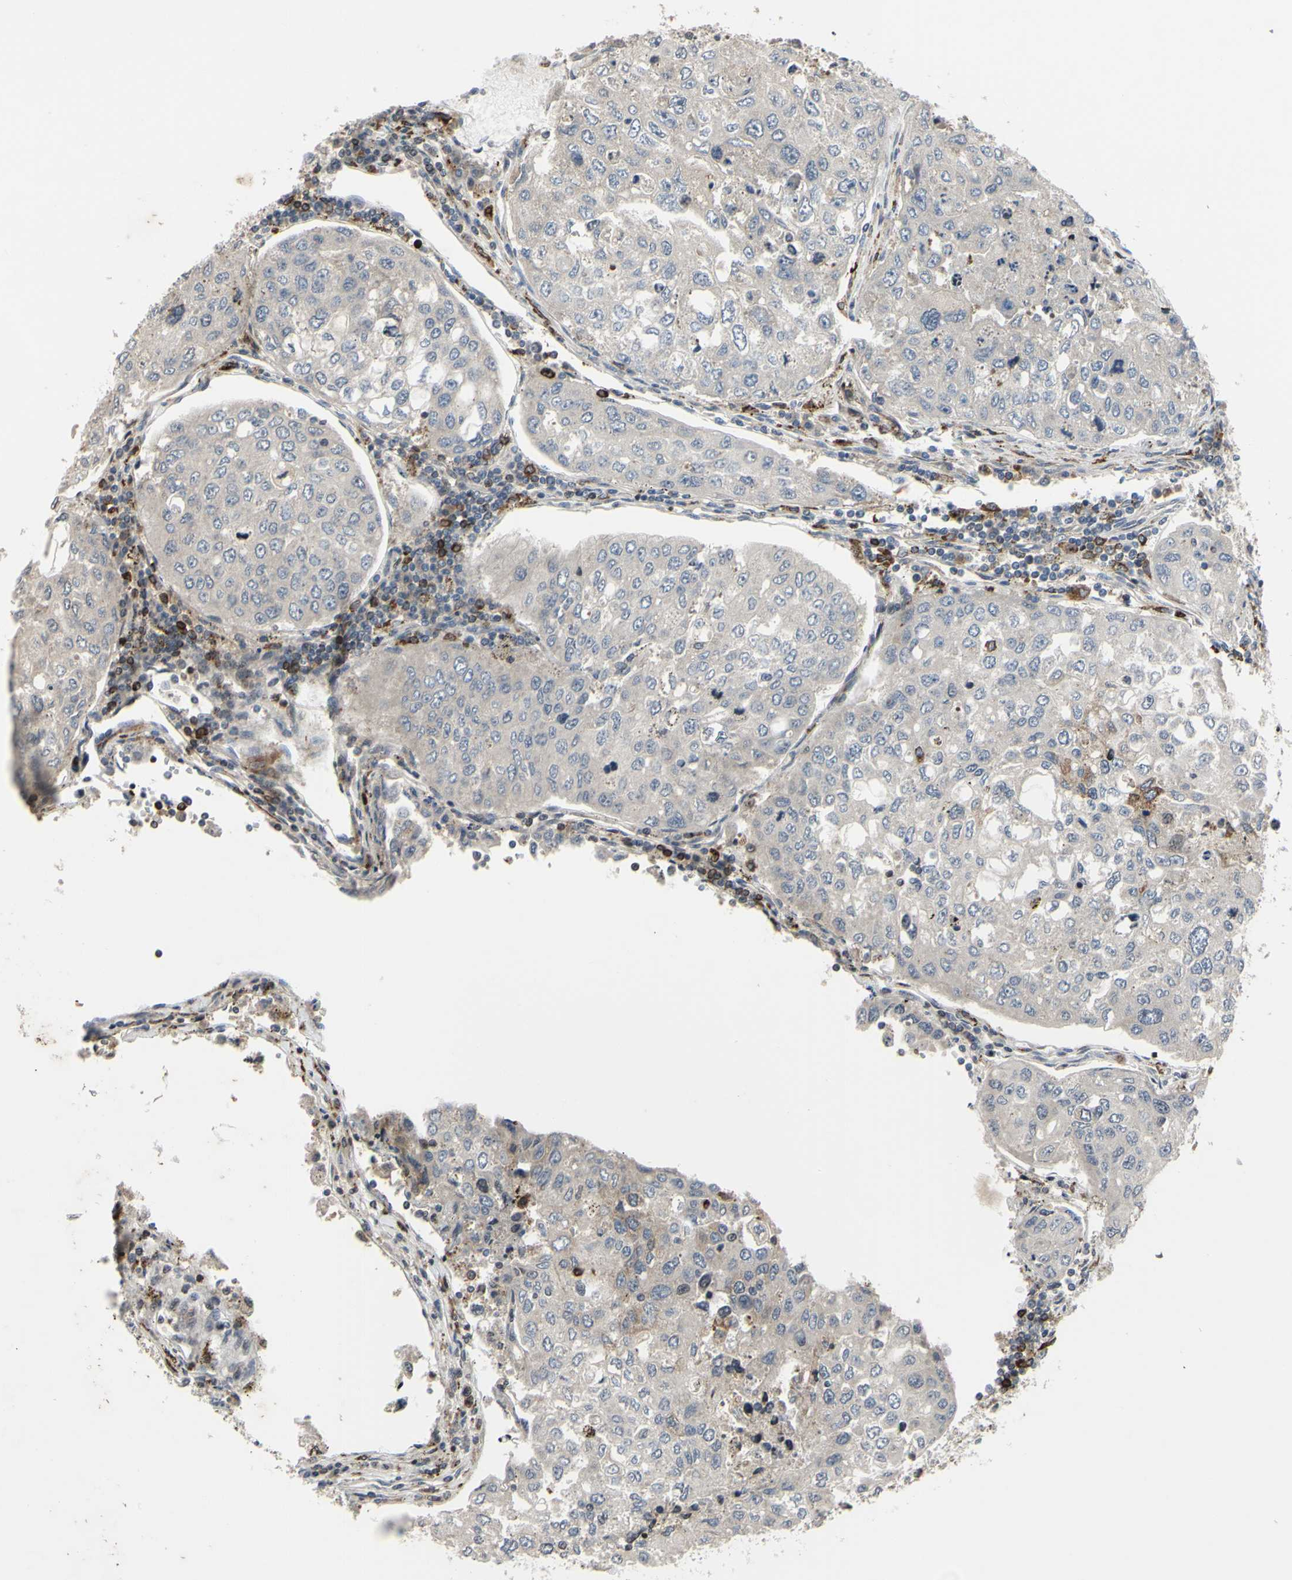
{"staining": {"intensity": "negative", "quantity": "none", "location": "none"}, "tissue": "urothelial cancer", "cell_type": "Tumor cells", "image_type": "cancer", "snomed": [{"axis": "morphology", "description": "Urothelial carcinoma, High grade"}, {"axis": "topography", "description": "Lymph node"}, {"axis": "topography", "description": "Urinary bladder"}], "caption": "Photomicrograph shows no significant protein positivity in tumor cells of urothelial cancer. (DAB (3,3'-diaminobenzidine) immunohistochemistry, high magnification).", "gene": "PLXNA2", "patient": {"sex": "male", "age": 51}}